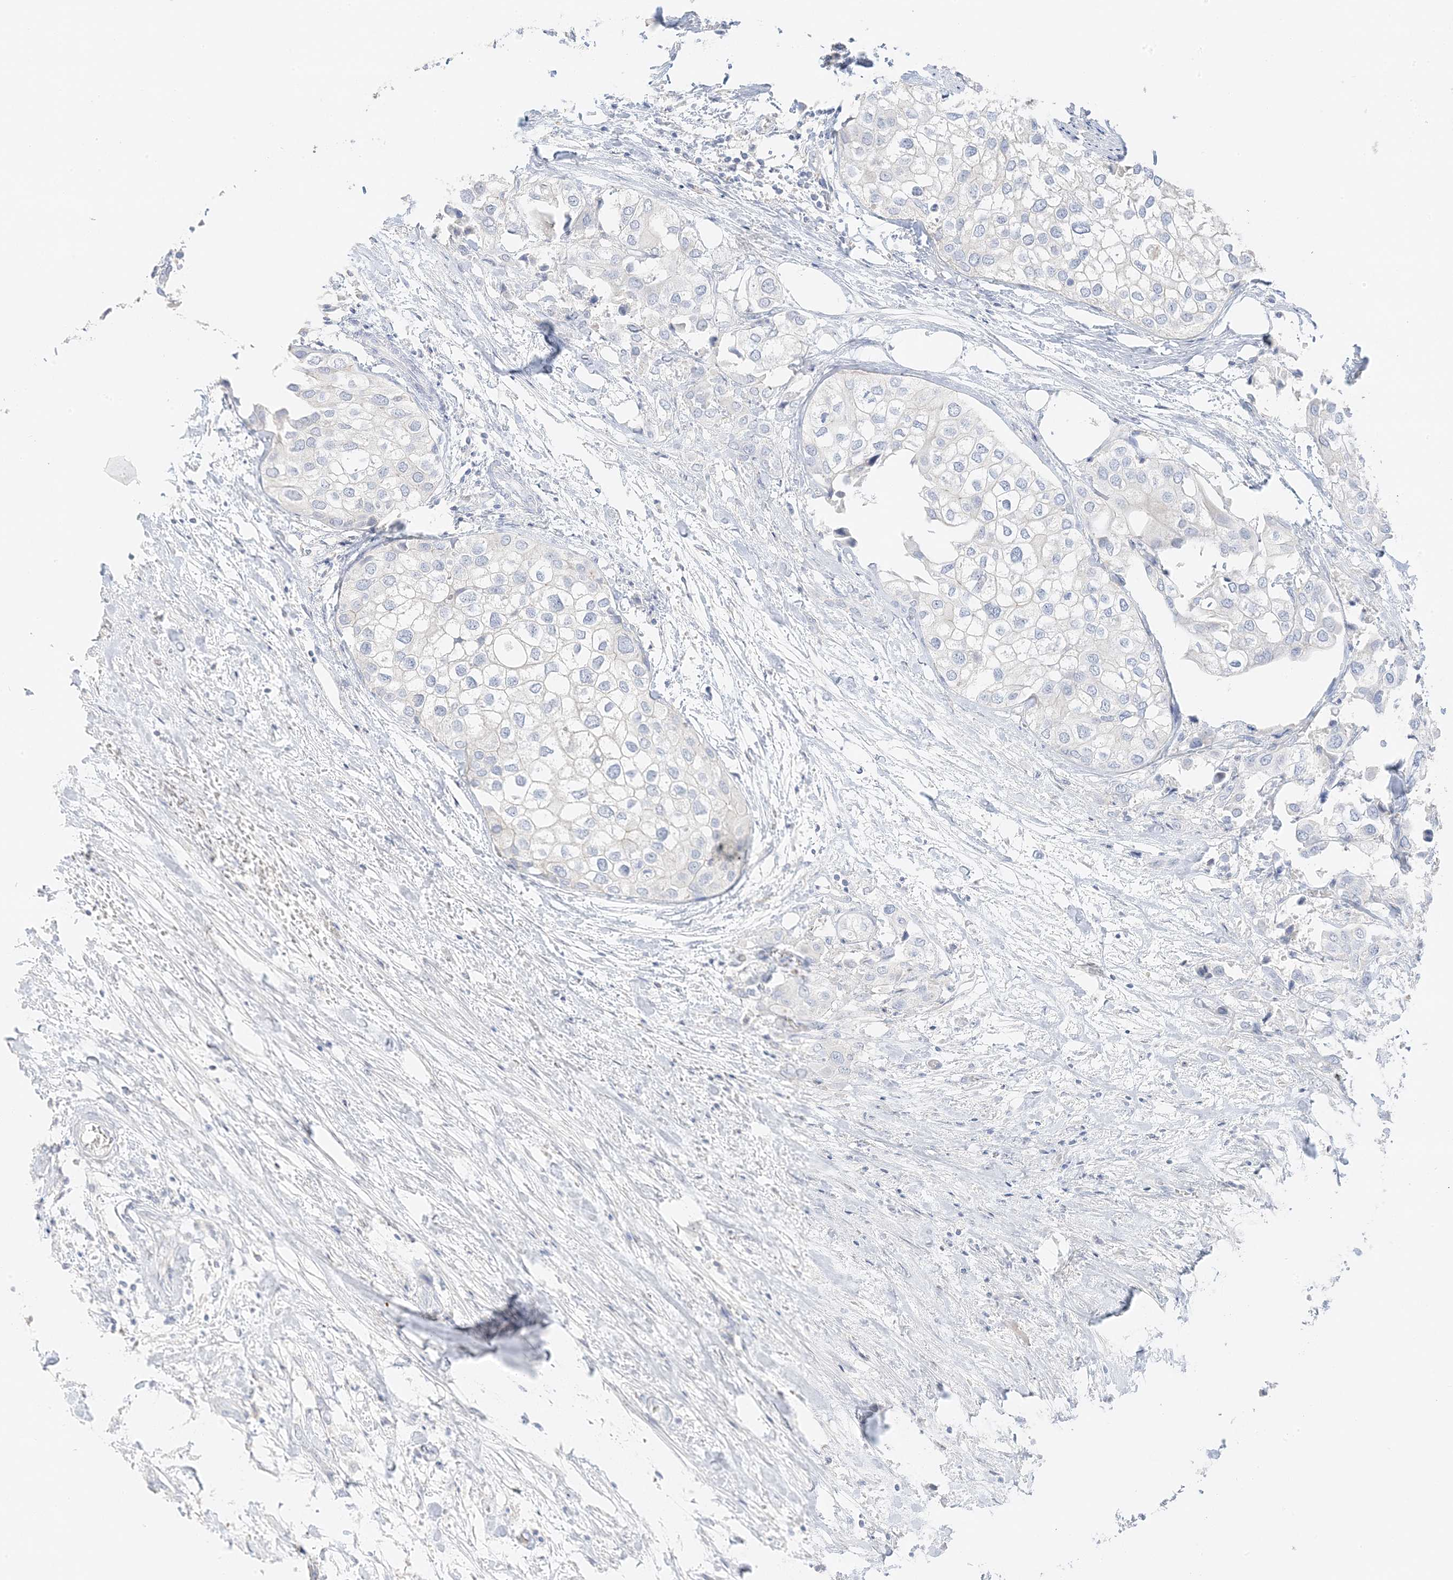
{"staining": {"intensity": "negative", "quantity": "none", "location": "none"}, "tissue": "urothelial cancer", "cell_type": "Tumor cells", "image_type": "cancer", "snomed": [{"axis": "morphology", "description": "Urothelial carcinoma, High grade"}, {"axis": "topography", "description": "Urinary bladder"}], "caption": "DAB (3,3'-diaminobenzidine) immunohistochemical staining of human urothelial cancer displays no significant staining in tumor cells. (DAB immunohistochemistry, high magnification).", "gene": "ZBTB41", "patient": {"sex": "male", "age": 64}}